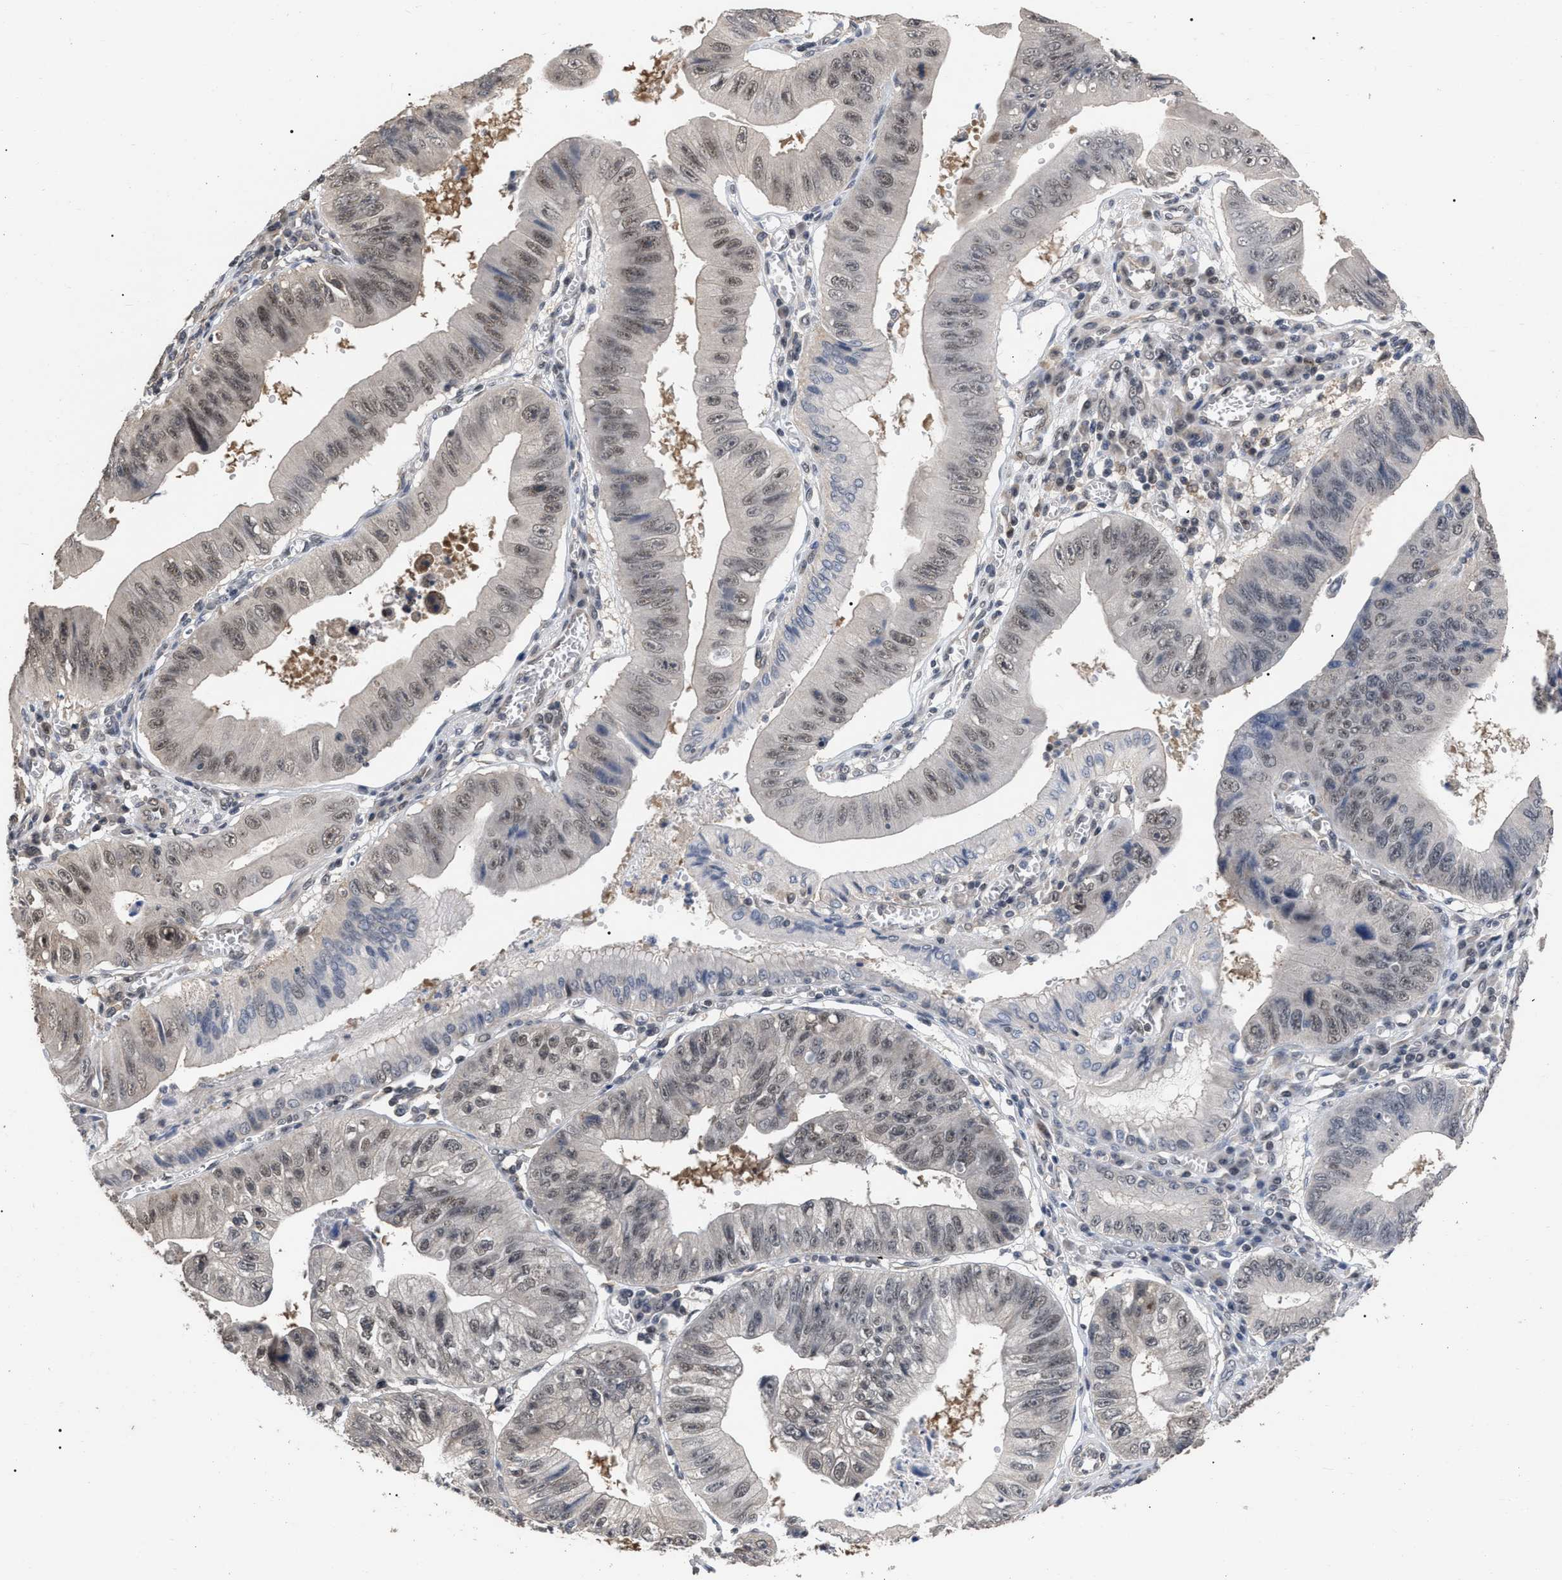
{"staining": {"intensity": "weak", "quantity": "25%-75%", "location": "nuclear"}, "tissue": "stomach cancer", "cell_type": "Tumor cells", "image_type": "cancer", "snomed": [{"axis": "morphology", "description": "Adenocarcinoma, NOS"}, {"axis": "topography", "description": "Stomach"}], "caption": "This image exhibits immunohistochemistry (IHC) staining of human stomach cancer, with low weak nuclear expression in about 25%-75% of tumor cells.", "gene": "JAZF1", "patient": {"sex": "male", "age": 59}}